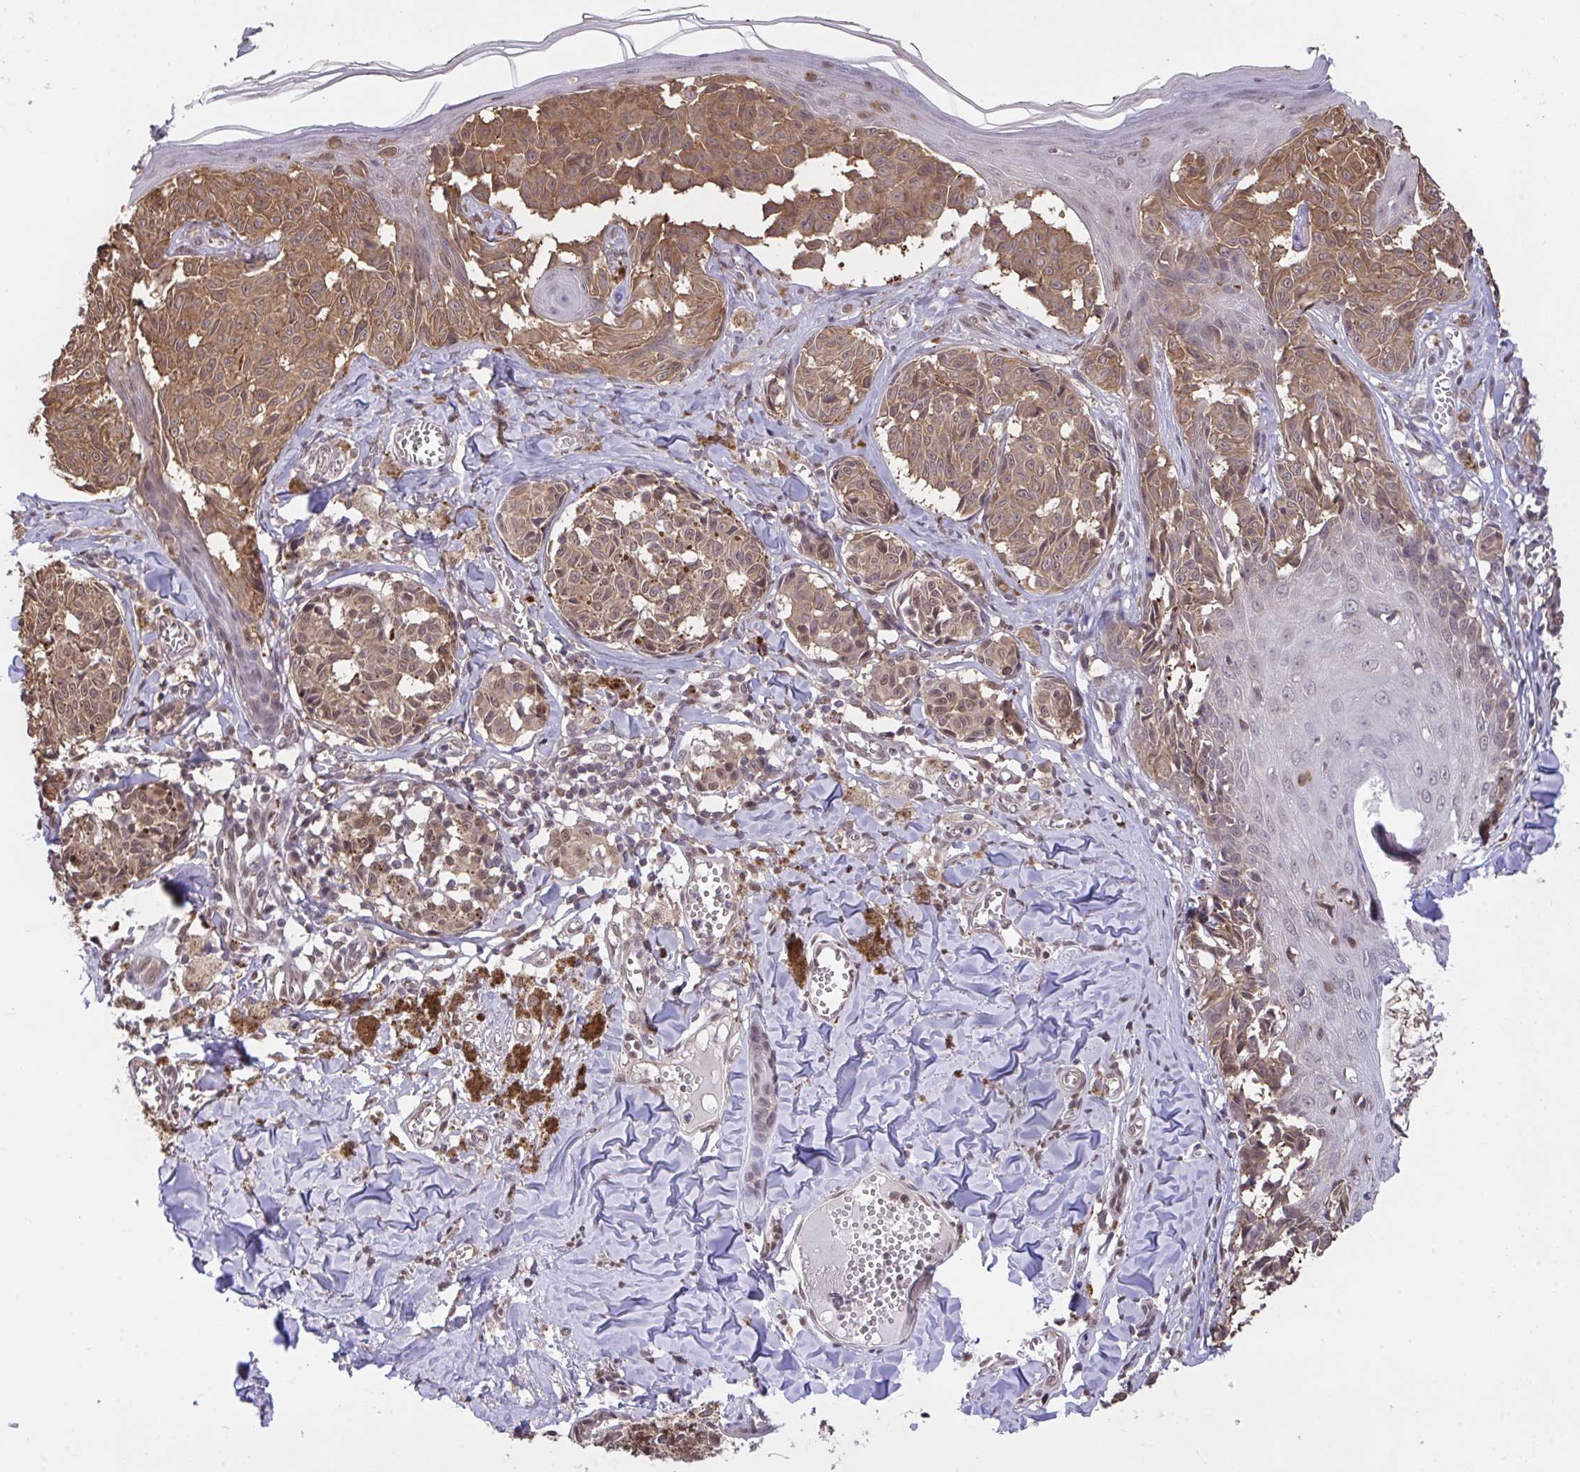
{"staining": {"intensity": "moderate", "quantity": ">75%", "location": "cytoplasmic/membranous,nuclear"}, "tissue": "melanoma", "cell_type": "Tumor cells", "image_type": "cancer", "snomed": [{"axis": "morphology", "description": "Malignant melanoma, NOS"}, {"axis": "topography", "description": "Skin"}], "caption": "Immunohistochemistry (IHC) micrograph of neoplastic tissue: malignant melanoma stained using immunohistochemistry reveals medium levels of moderate protein expression localized specifically in the cytoplasmic/membranous and nuclear of tumor cells, appearing as a cytoplasmic/membranous and nuclear brown color.", "gene": "C12orf57", "patient": {"sex": "female", "age": 43}}